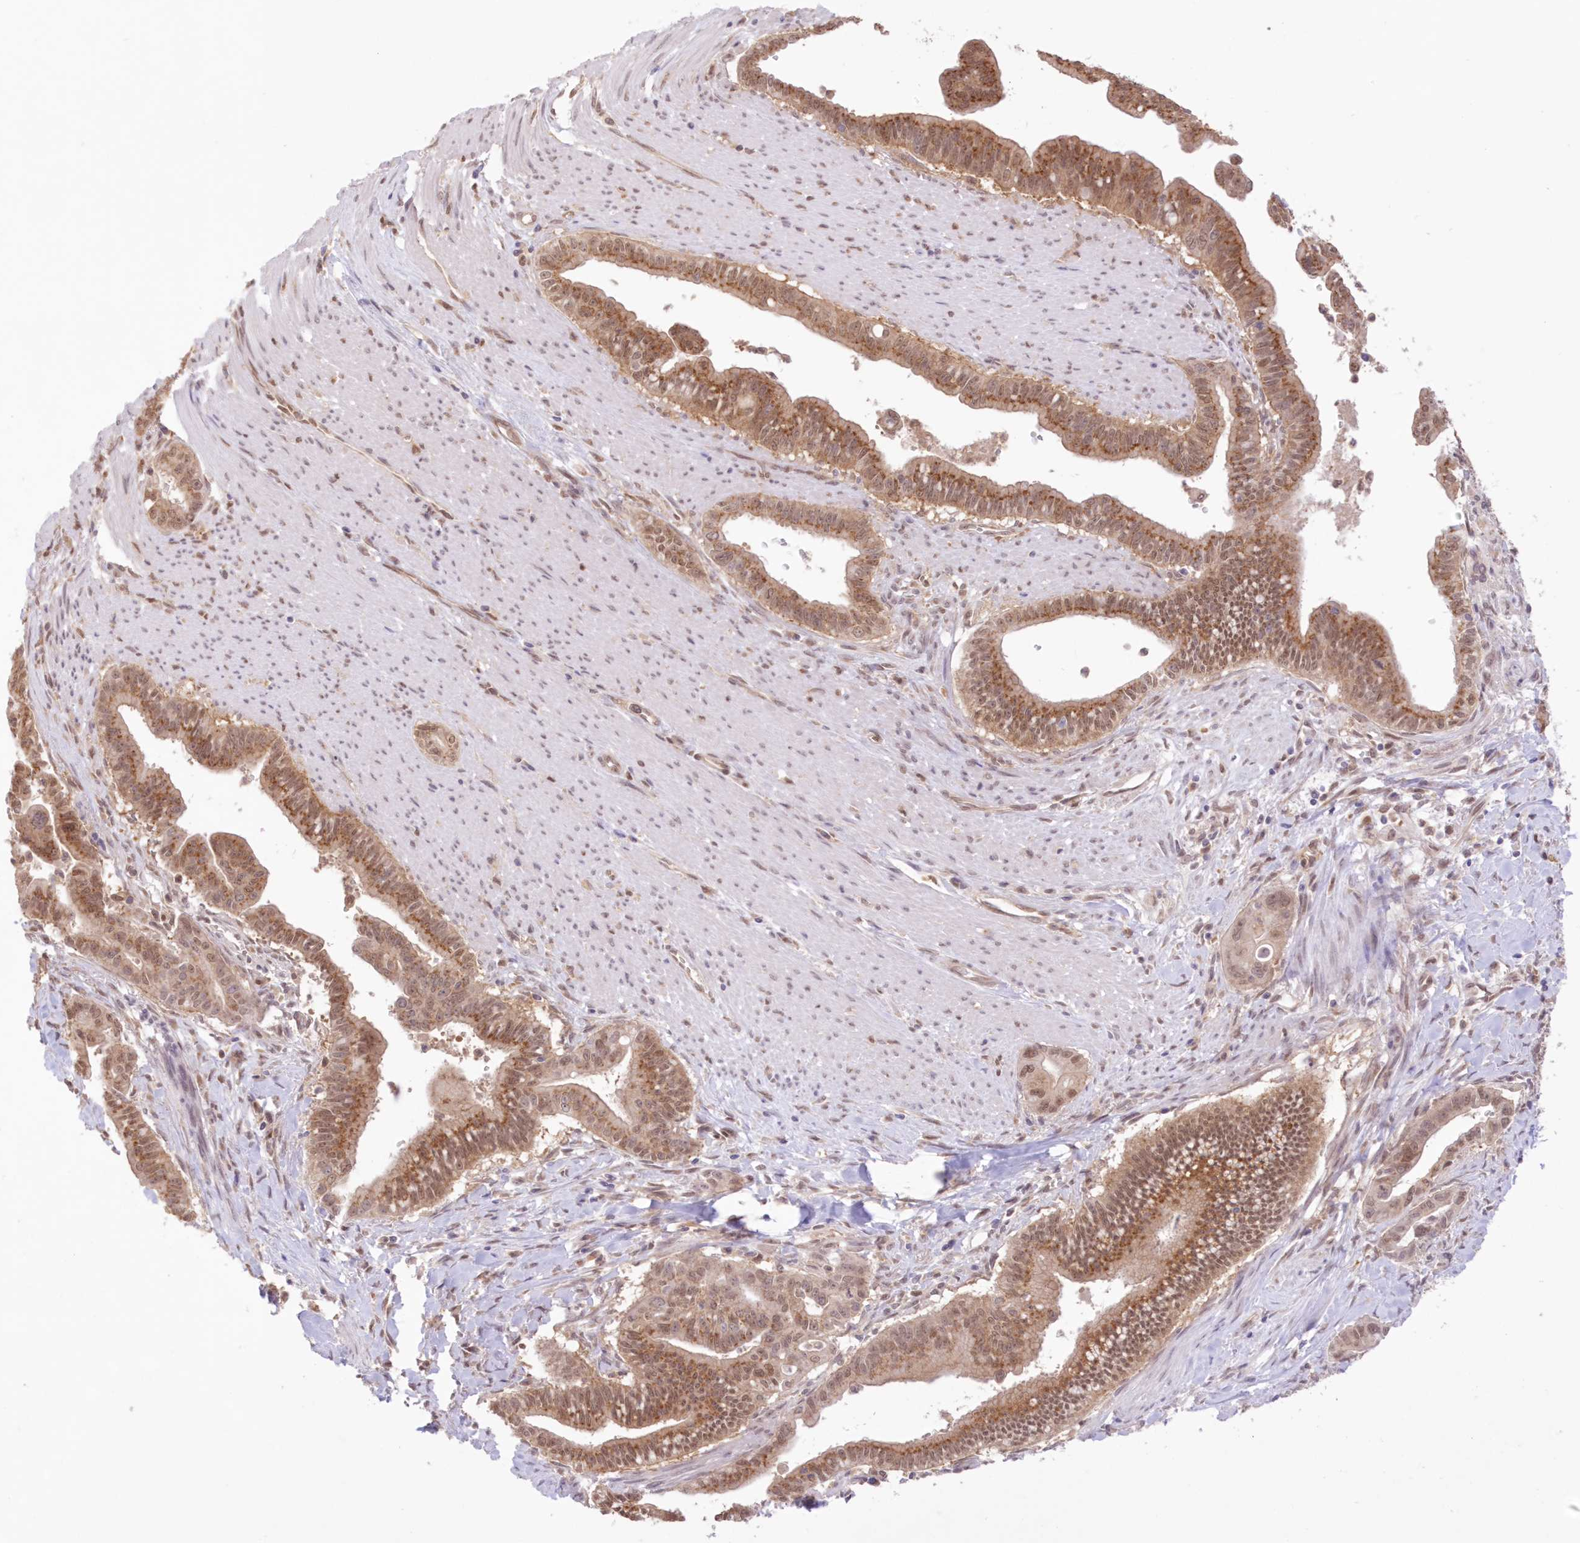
{"staining": {"intensity": "moderate", "quantity": ">75%", "location": "cytoplasmic/membranous,nuclear"}, "tissue": "pancreatic cancer", "cell_type": "Tumor cells", "image_type": "cancer", "snomed": [{"axis": "morphology", "description": "Adenocarcinoma, NOS"}, {"axis": "topography", "description": "Pancreas"}], "caption": "The photomicrograph exhibits a brown stain indicating the presence of a protein in the cytoplasmic/membranous and nuclear of tumor cells in pancreatic adenocarcinoma. (DAB IHC, brown staining for protein, blue staining for nuclei).", "gene": "RNPEP", "patient": {"sex": "male", "age": 70}}